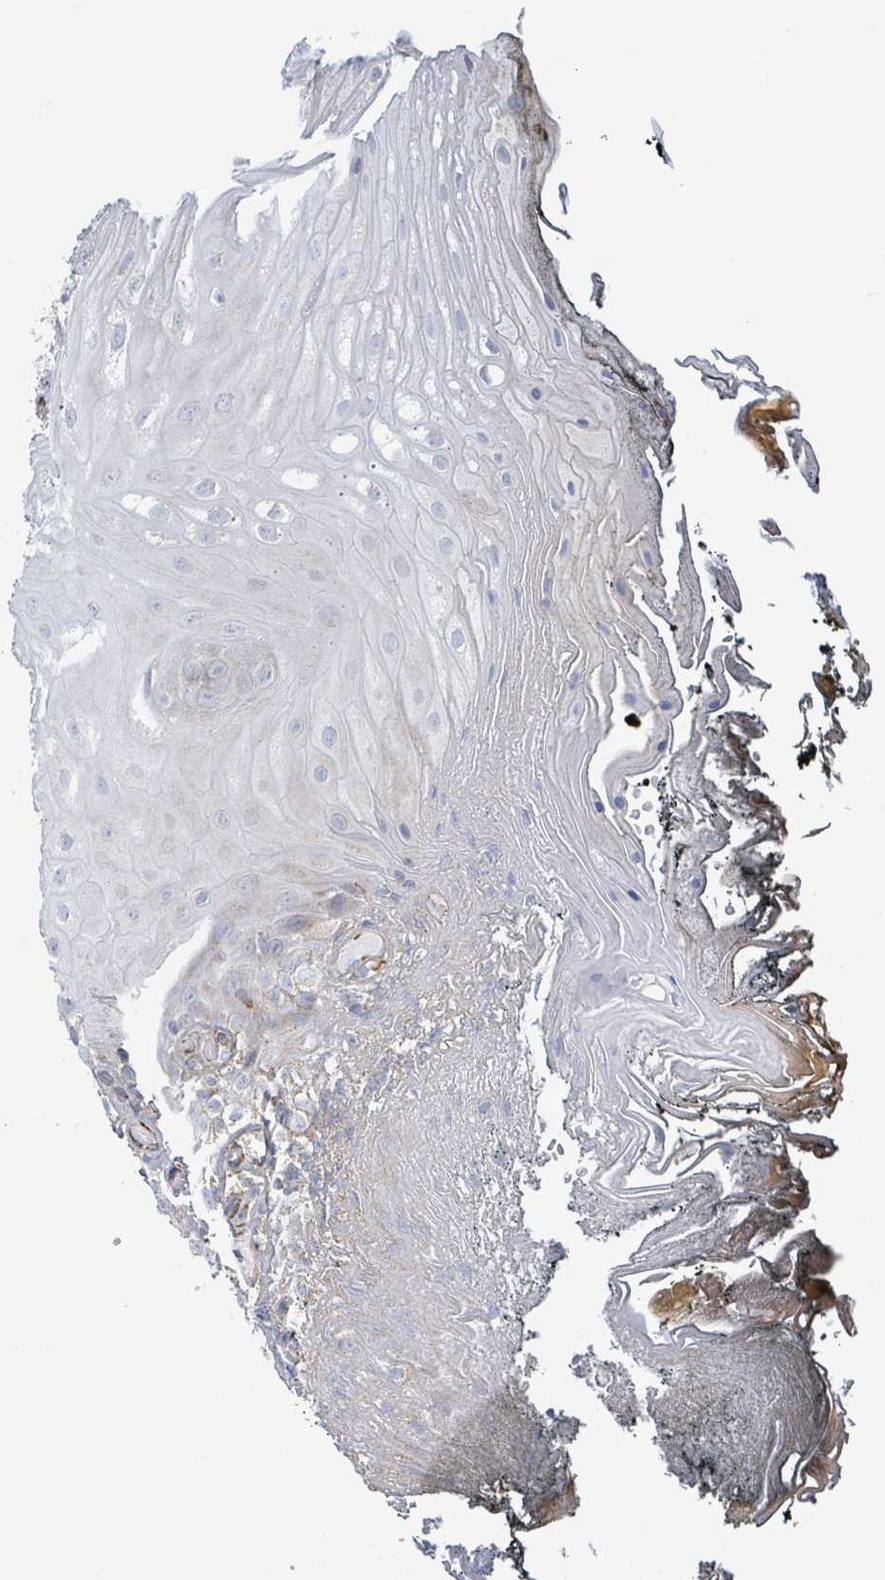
{"staining": {"intensity": "negative", "quantity": "none", "location": "none"}, "tissue": "oral mucosa", "cell_type": "Squamous epithelial cells", "image_type": "normal", "snomed": [{"axis": "morphology", "description": "Normal tissue, NOS"}, {"axis": "morphology", "description": "Squamous cell carcinoma, NOS"}, {"axis": "topography", "description": "Oral tissue"}, {"axis": "topography", "description": "Head-Neck"}], "caption": "This is an immunohistochemistry image of benign human oral mucosa. There is no positivity in squamous epithelial cells.", "gene": "ALG12", "patient": {"sex": "female", "age": 81}}